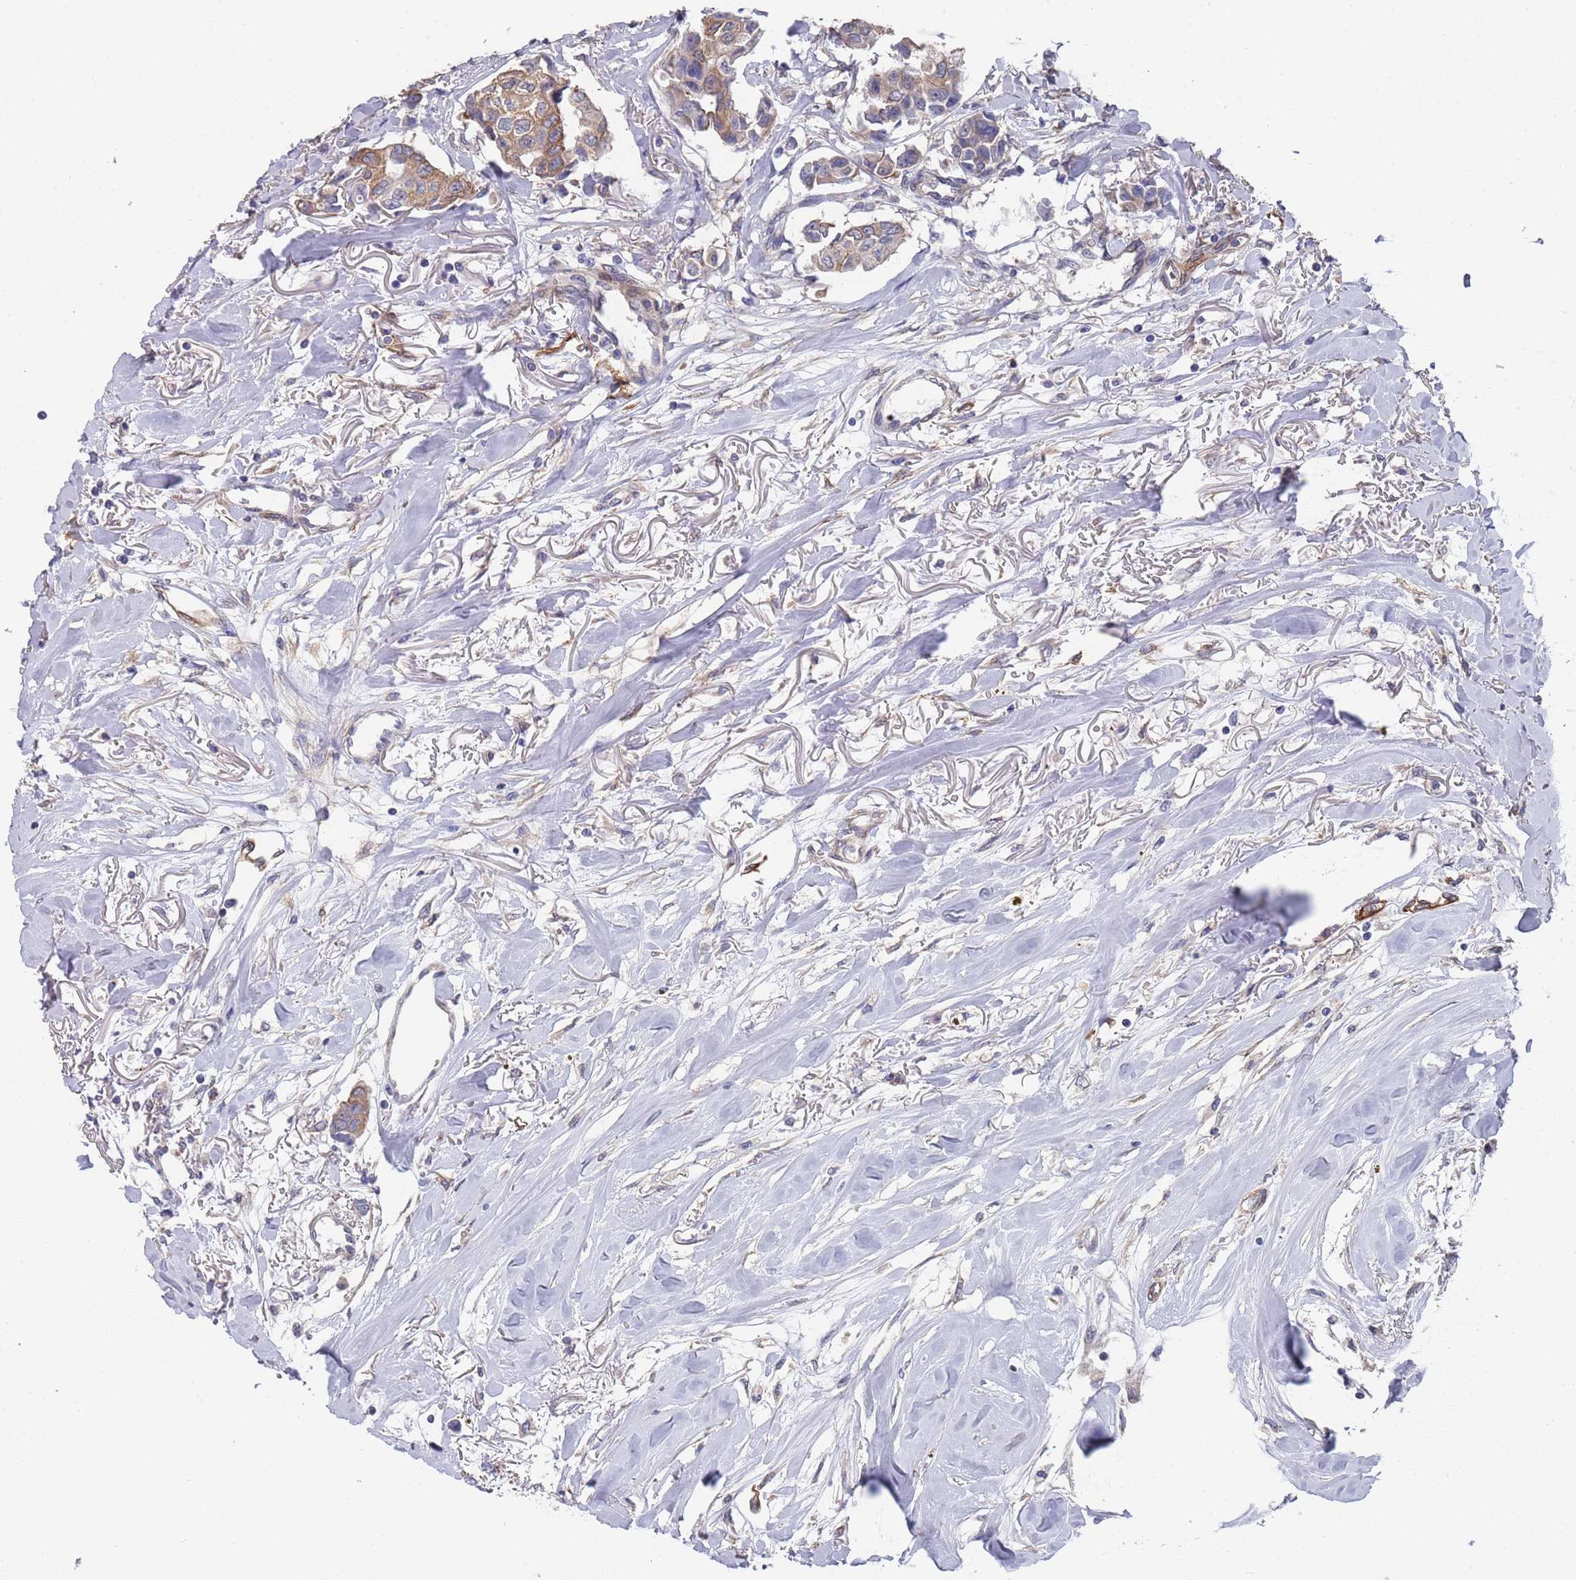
{"staining": {"intensity": "moderate", "quantity": ">75%", "location": "cytoplasmic/membranous"}, "tissue": "breast cancer", "cell_type": "Tumor cells", "image_type": "cancer", "snomed": [{"axis": "morphology", "description": "Duct carcinoma"}, {"axis": "topography", "description": "Breast"}], "caption": "A high-resolution histopathology image shows IHC staining of breast invasive ductal carcinoma, which shows moderate cytoplasmic/membranous staining in about >75% of tumor cells. (DAB (3,3'-diaminobenzidine) IHC with brightfield microscopy, high magnification).", "gene": "ANK2", "patient": {"sex": "female", "age": 80}}